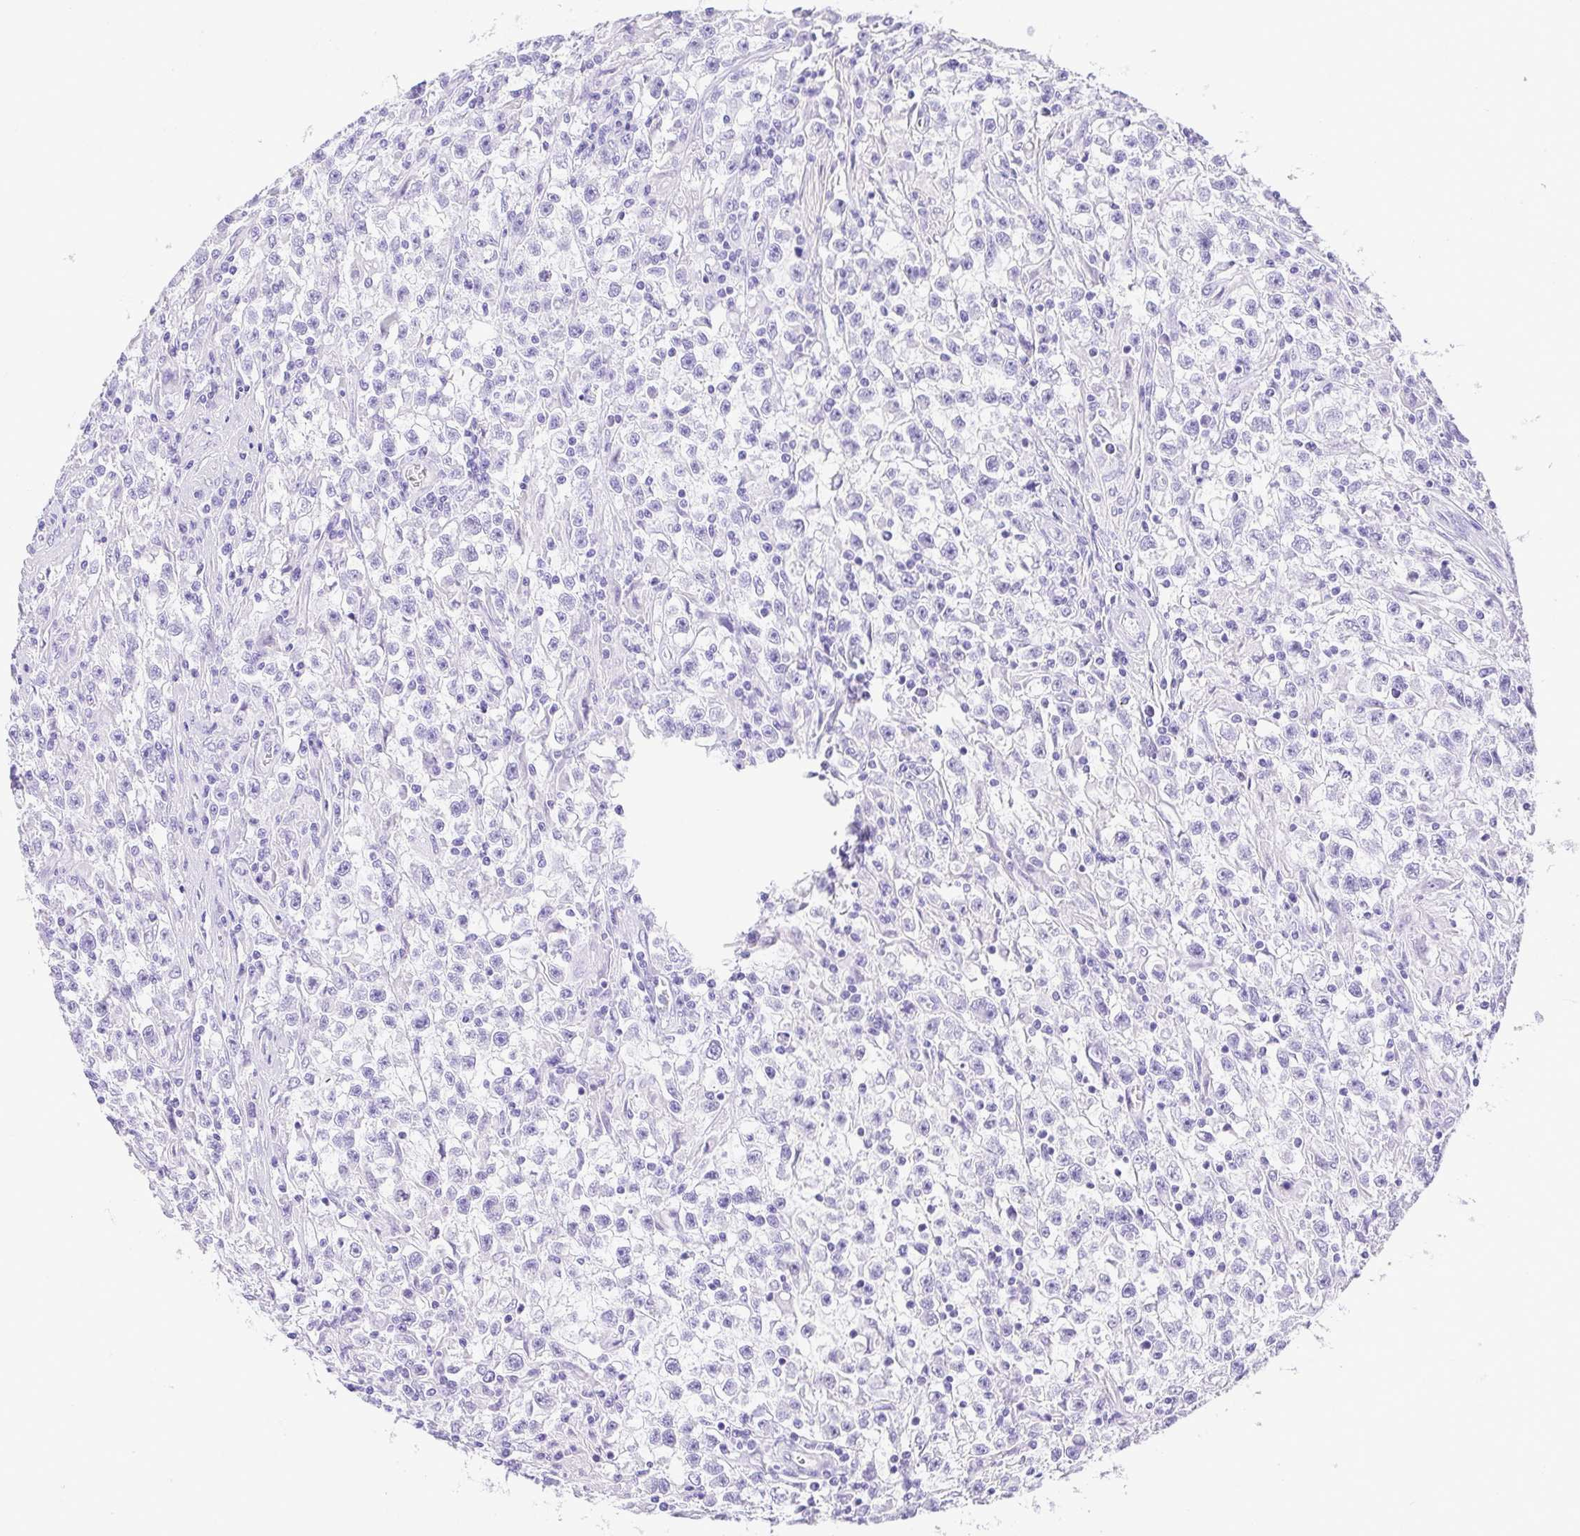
{"staining": {"intensity": "negative", "quantity": "none", "location": "none"}, "tissue": "testis cancer", "cell_type": "Tumor cells", "image_type": "cancer", "snomed": [{"axis": "morphology", "description": "Seminoma, NOS"}, {"axis": "topography", "description": "Testis"}], "caption": "Human testis cancer (seminoma) stained for a protein using IHC shows no expression in tumor cells.", "gene": "CDSN", "patient": {"sex": "male", "age": 31}}